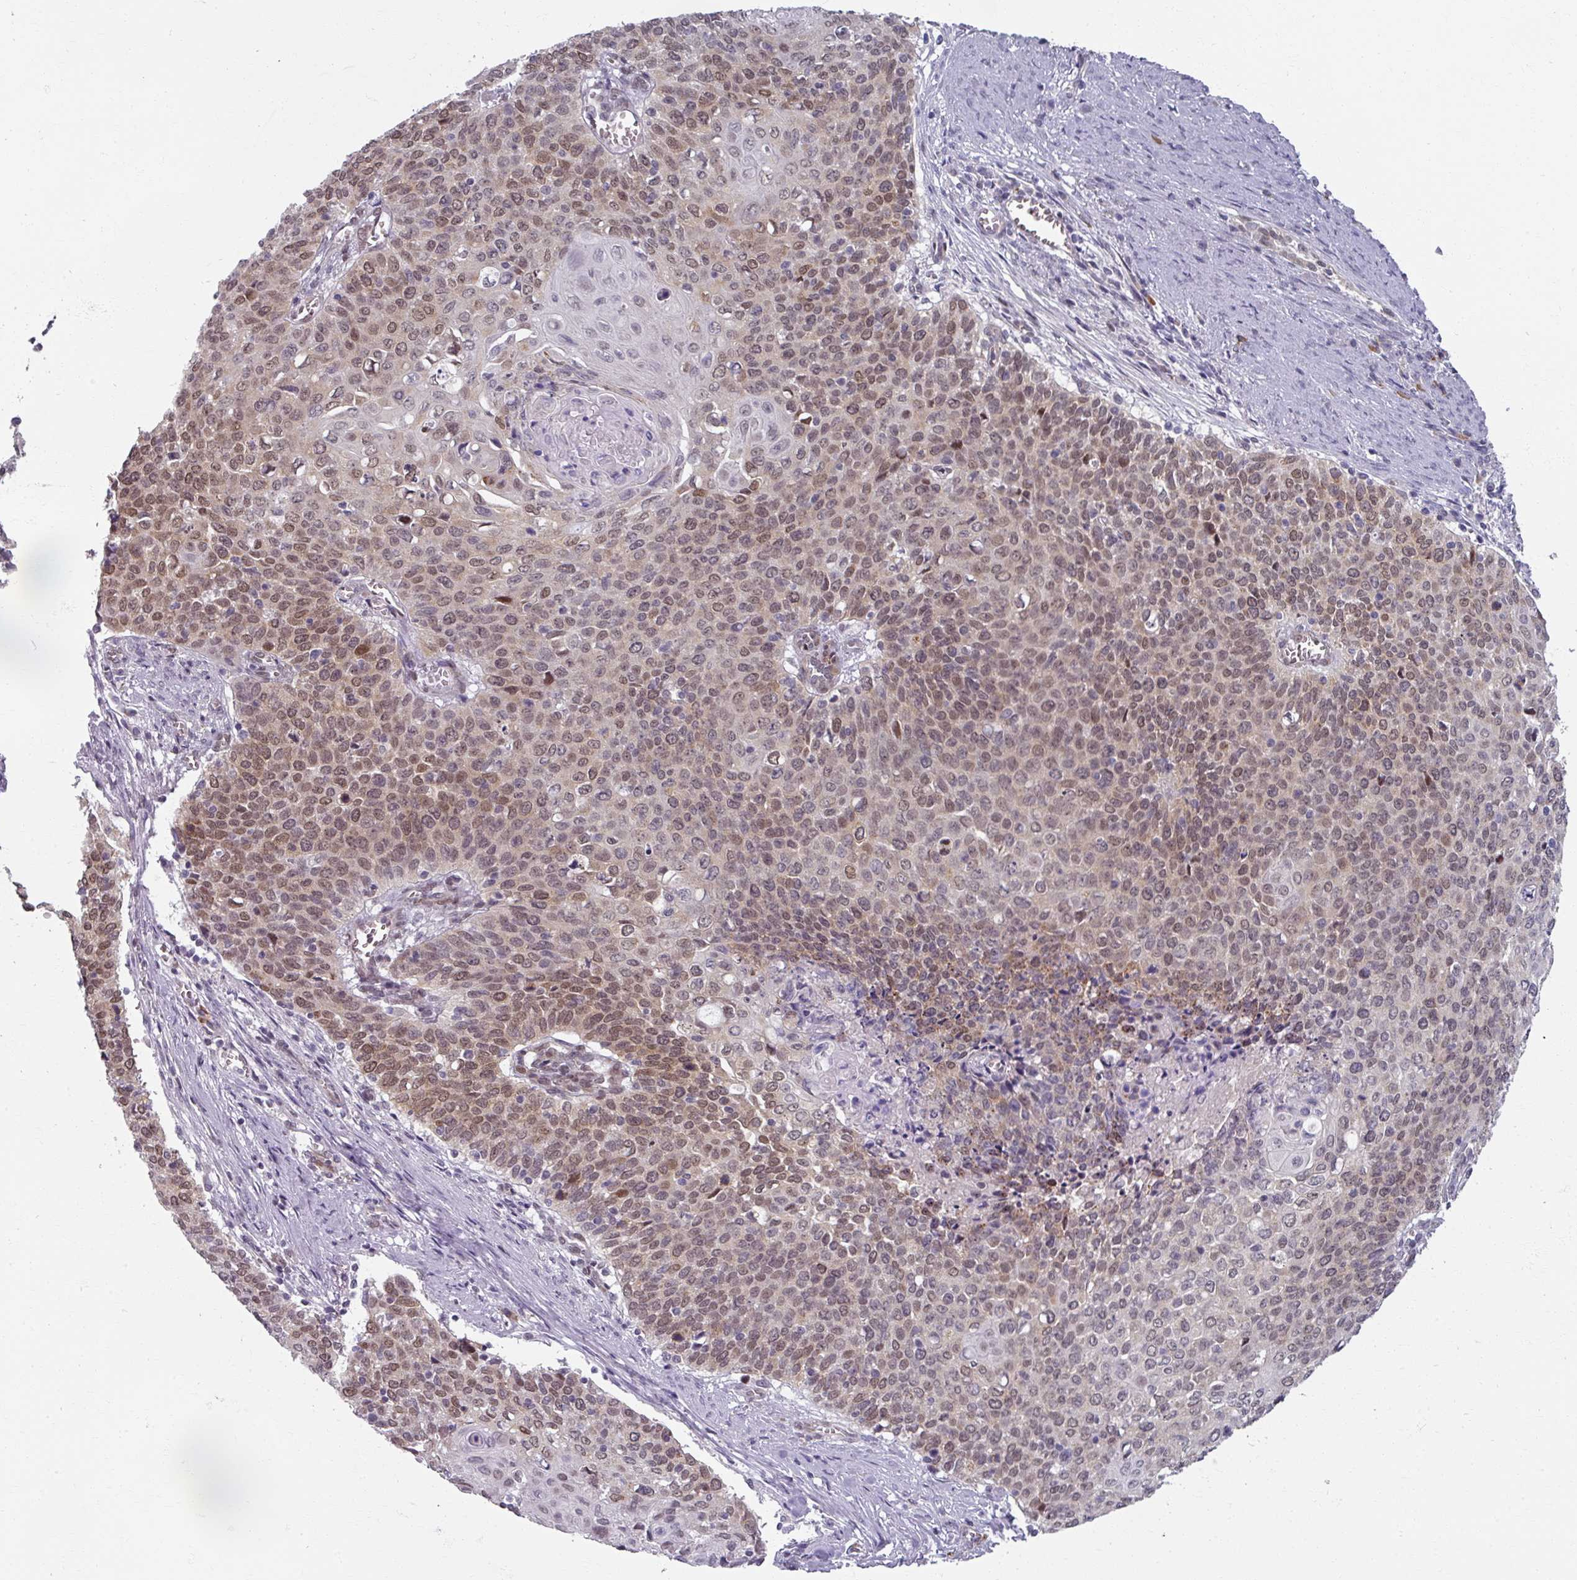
{"staining": {"intensity": "moderate", "quantity": ">75%", "location": "nuclear"}, "tissue": "cervical cancer", "cell_type": "Tumor cells", "image_type": "cancer", "snomed": [{"axis": "morphology", "description": "Squamous cell carcinoma, NOS"}, {"axis": "topography", "description": "Cervix"}], "caption": "This is an image of IHC staining of cervical cancer (squamous cell carcinoma), which shows moderate expression in the nuclear of tumor cells.", "gene": "RIPOR3", "patient": {"sex": "female", "age": 39}}